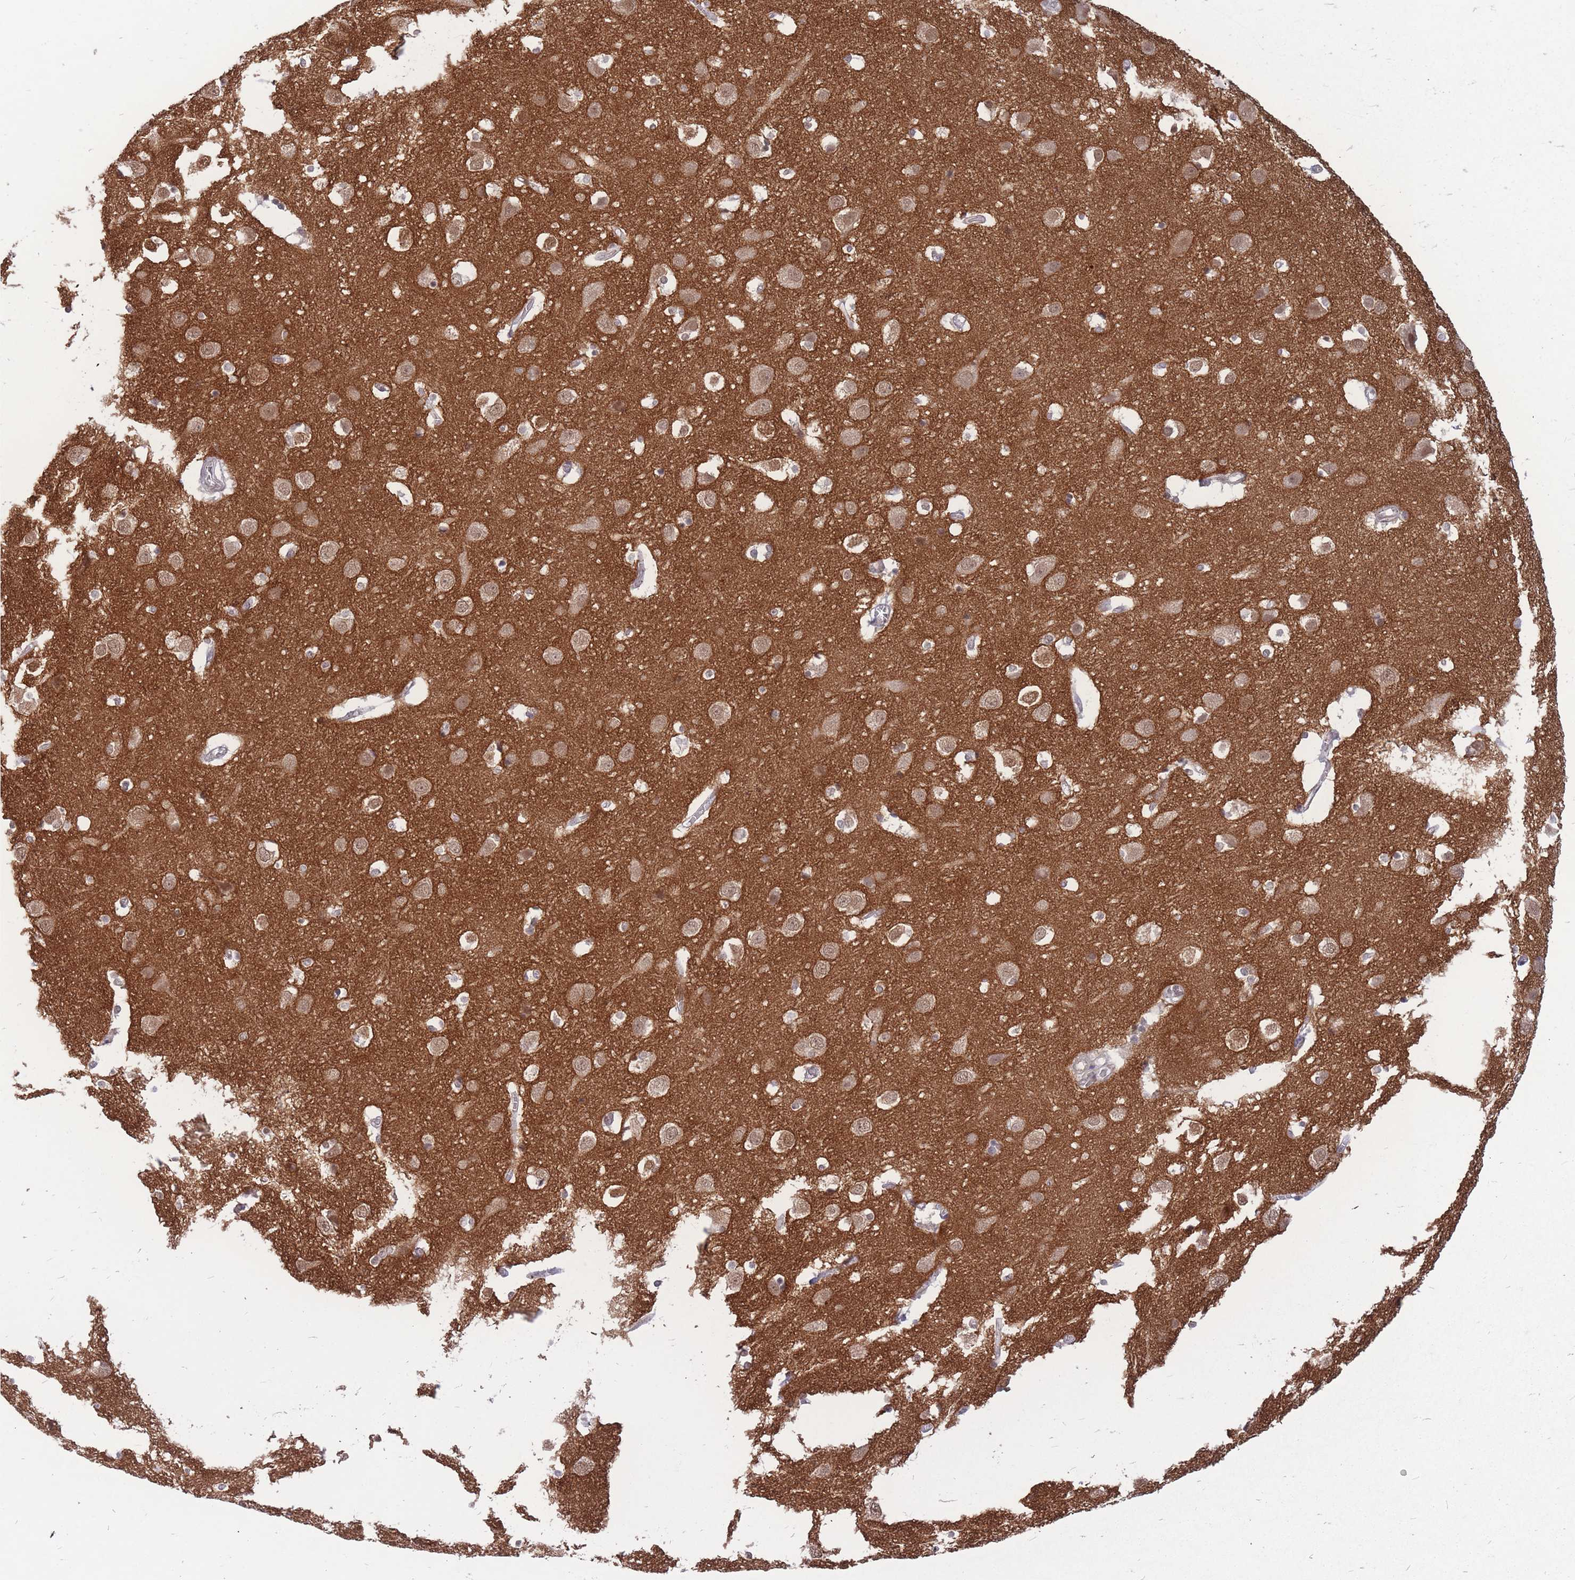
{"staining": {"intensity": "negative", "quantity": "none", "location": "none"}, "tissue": "cerebral cortex", "cell_type": "Endothelial cells", "image_type": "normal", "snomed": [{"axis": "morphology", "description": "Normal tissue, NOS"}, {"axis": "topography", "description": "Cerebral cortex"}], "caption": "Endothelial cells are negative for protein expression in unremarkable human cerebral cortex. The staining is performed using DAB brown chromogen with nuclei counter-stained in using hematoxylin.", "gene": "ADD2", "patient": {"sex": "male", "age": 54}}